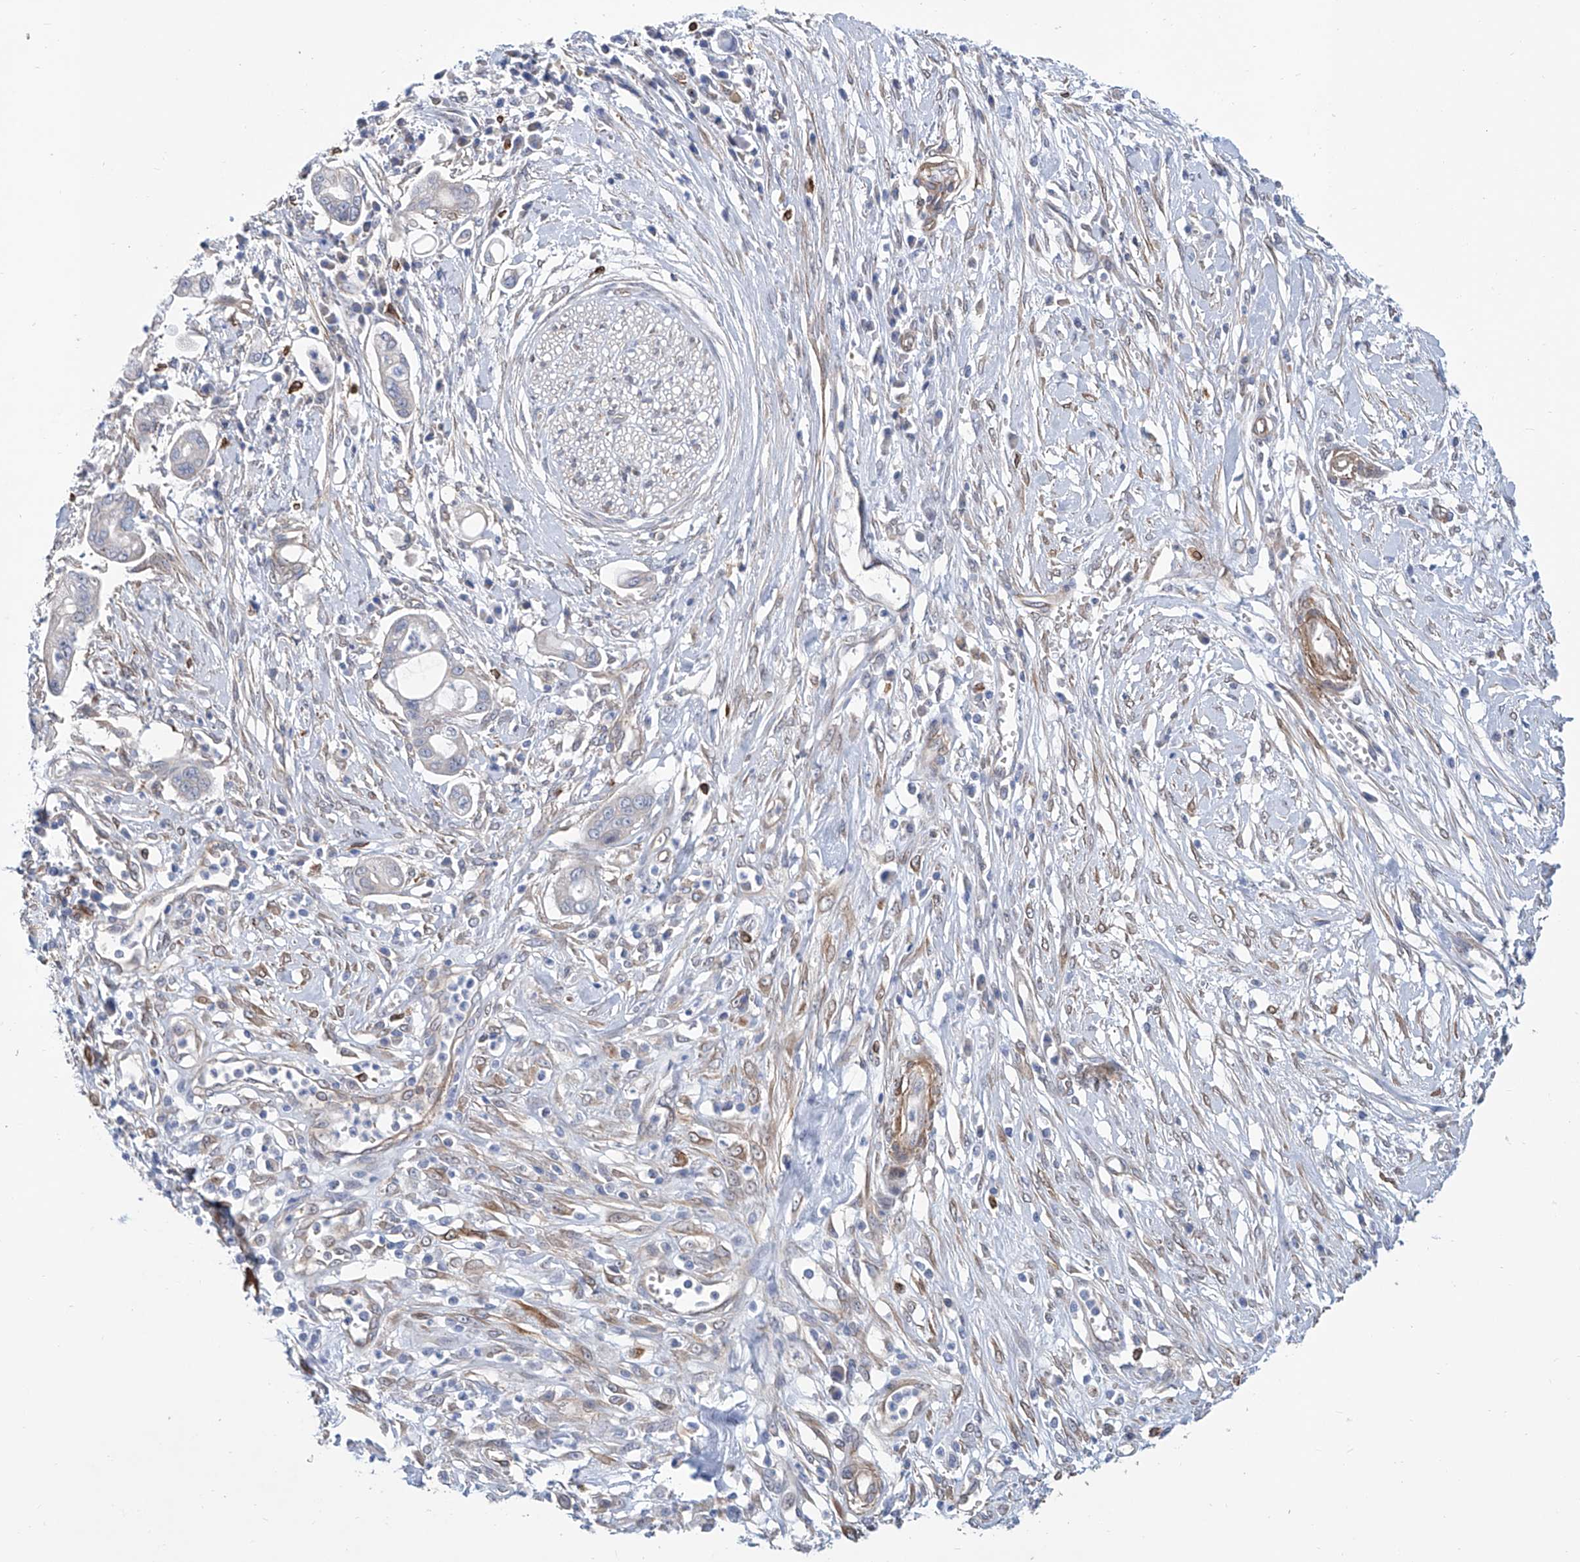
{"staining": {"intensity": "negative", "quantity": "none", "location": "none"}, "tissue": "pancreatic cancer", "cell_type": "Tumor cells", "image_type": "cancer", "snomed": [{"axis": "morphology", "description": "Adenocarcinoma, NOS"}, {"axis": "topography", "description": "Pancreas"}], "caption": "DAB immunohistochemical staining of human pancreatic adenocarcinoma reveals no significant positivity in tumor cells. (IHC, brightfield microscopy, high magnification).", "gene": "TNN", "patient": {"sex": "male", "age": 68}}